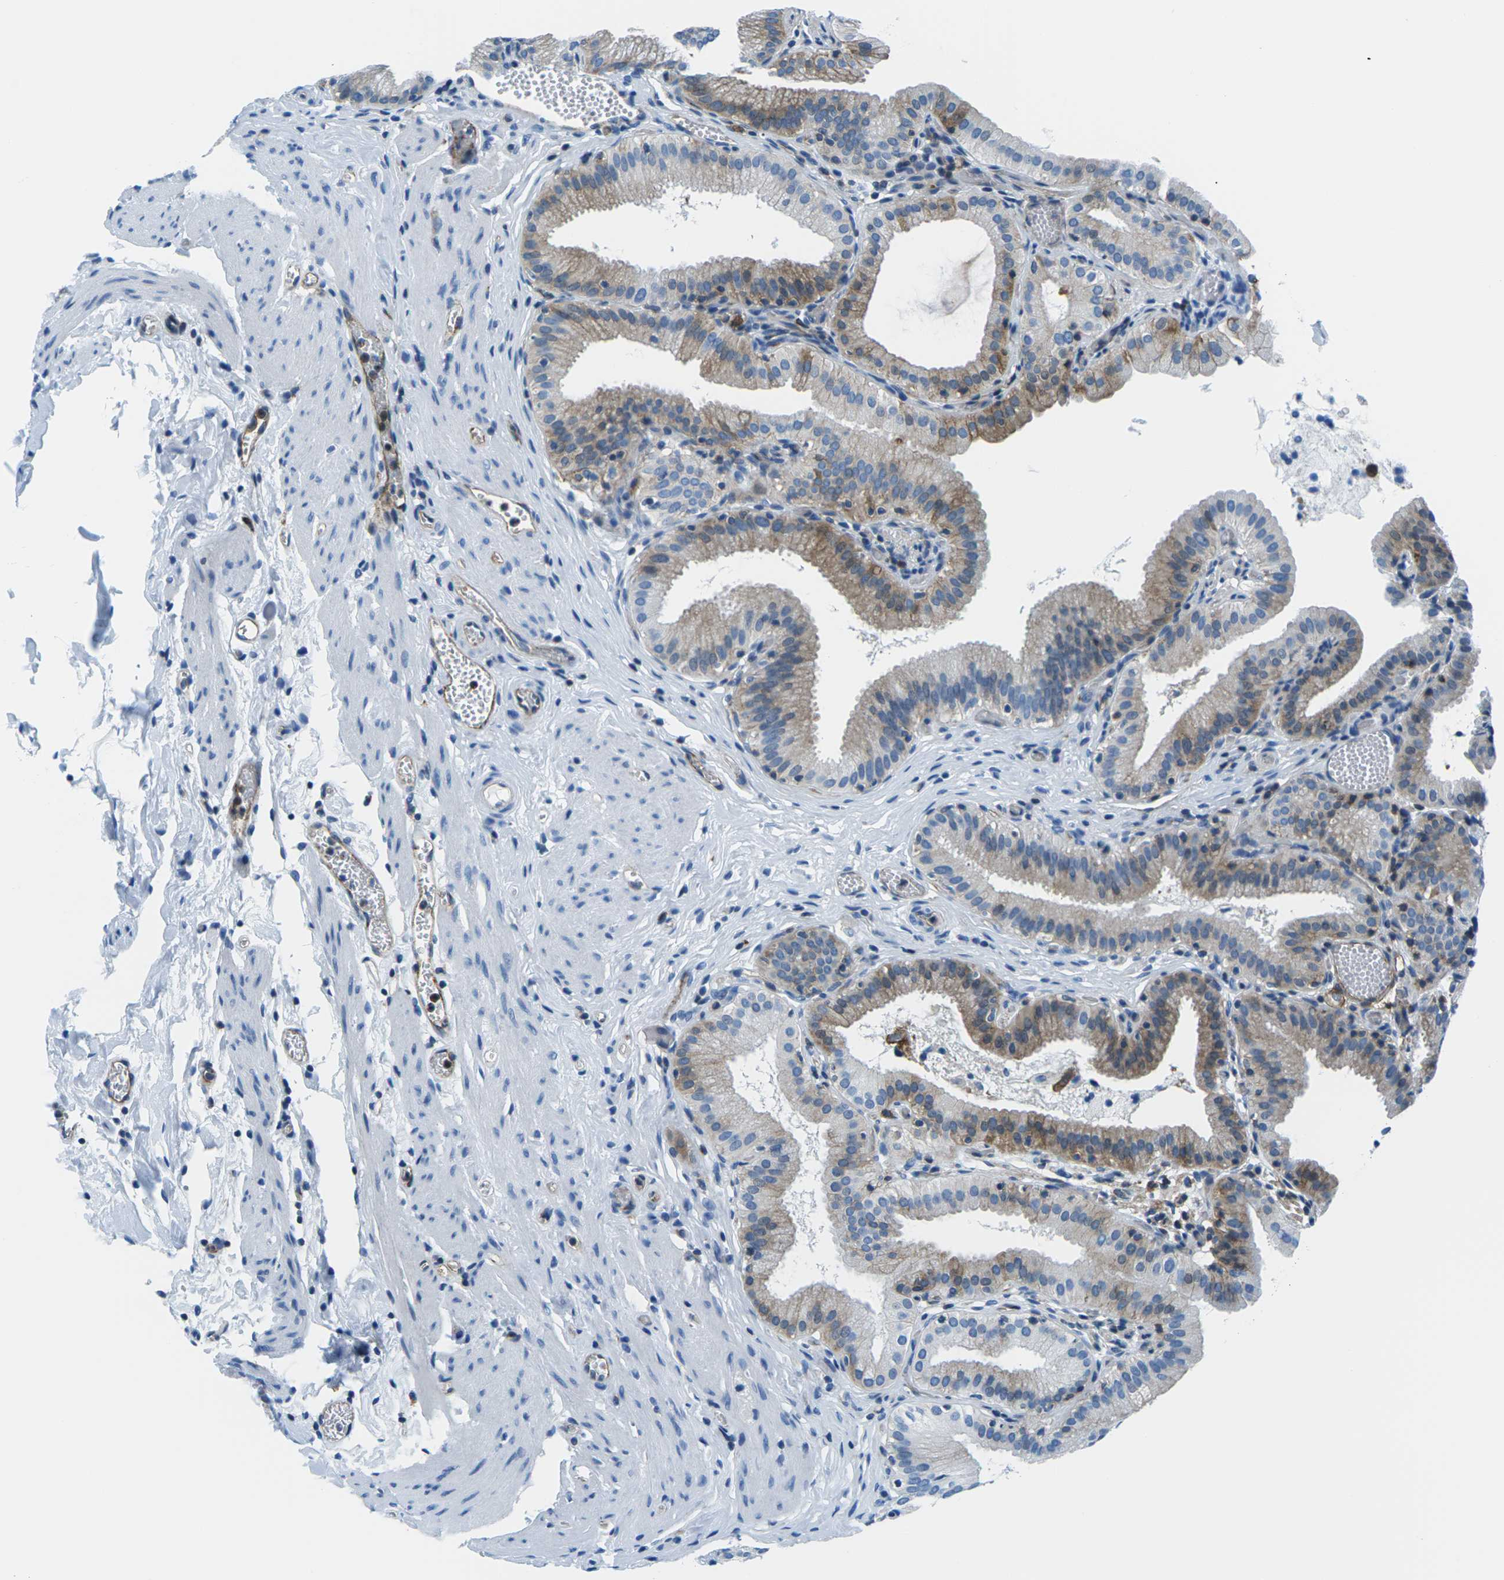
{"staining": {"intensity": "moderate", "quantity": ">75%", "location": "cytoplasmic/membranous"}, "tissue": "gallbladder", "cell_type": "Glandular cells", "image_type": "normal", "snomed": [{"axis": "morphology", "description": "Normal tissue, NOS"}, {"axis": "topography", "description": "Gallbladder"}], "caption": "Protein expression analysis of normal gallbladder demonstrates moderate cytoplasmic/membranous positivity in about >75% of glandular cells. (IHC, brightfield microscopy, high magnification).", "gene": "SOCS4", "patient": {"sex": "male", "age": 54}}